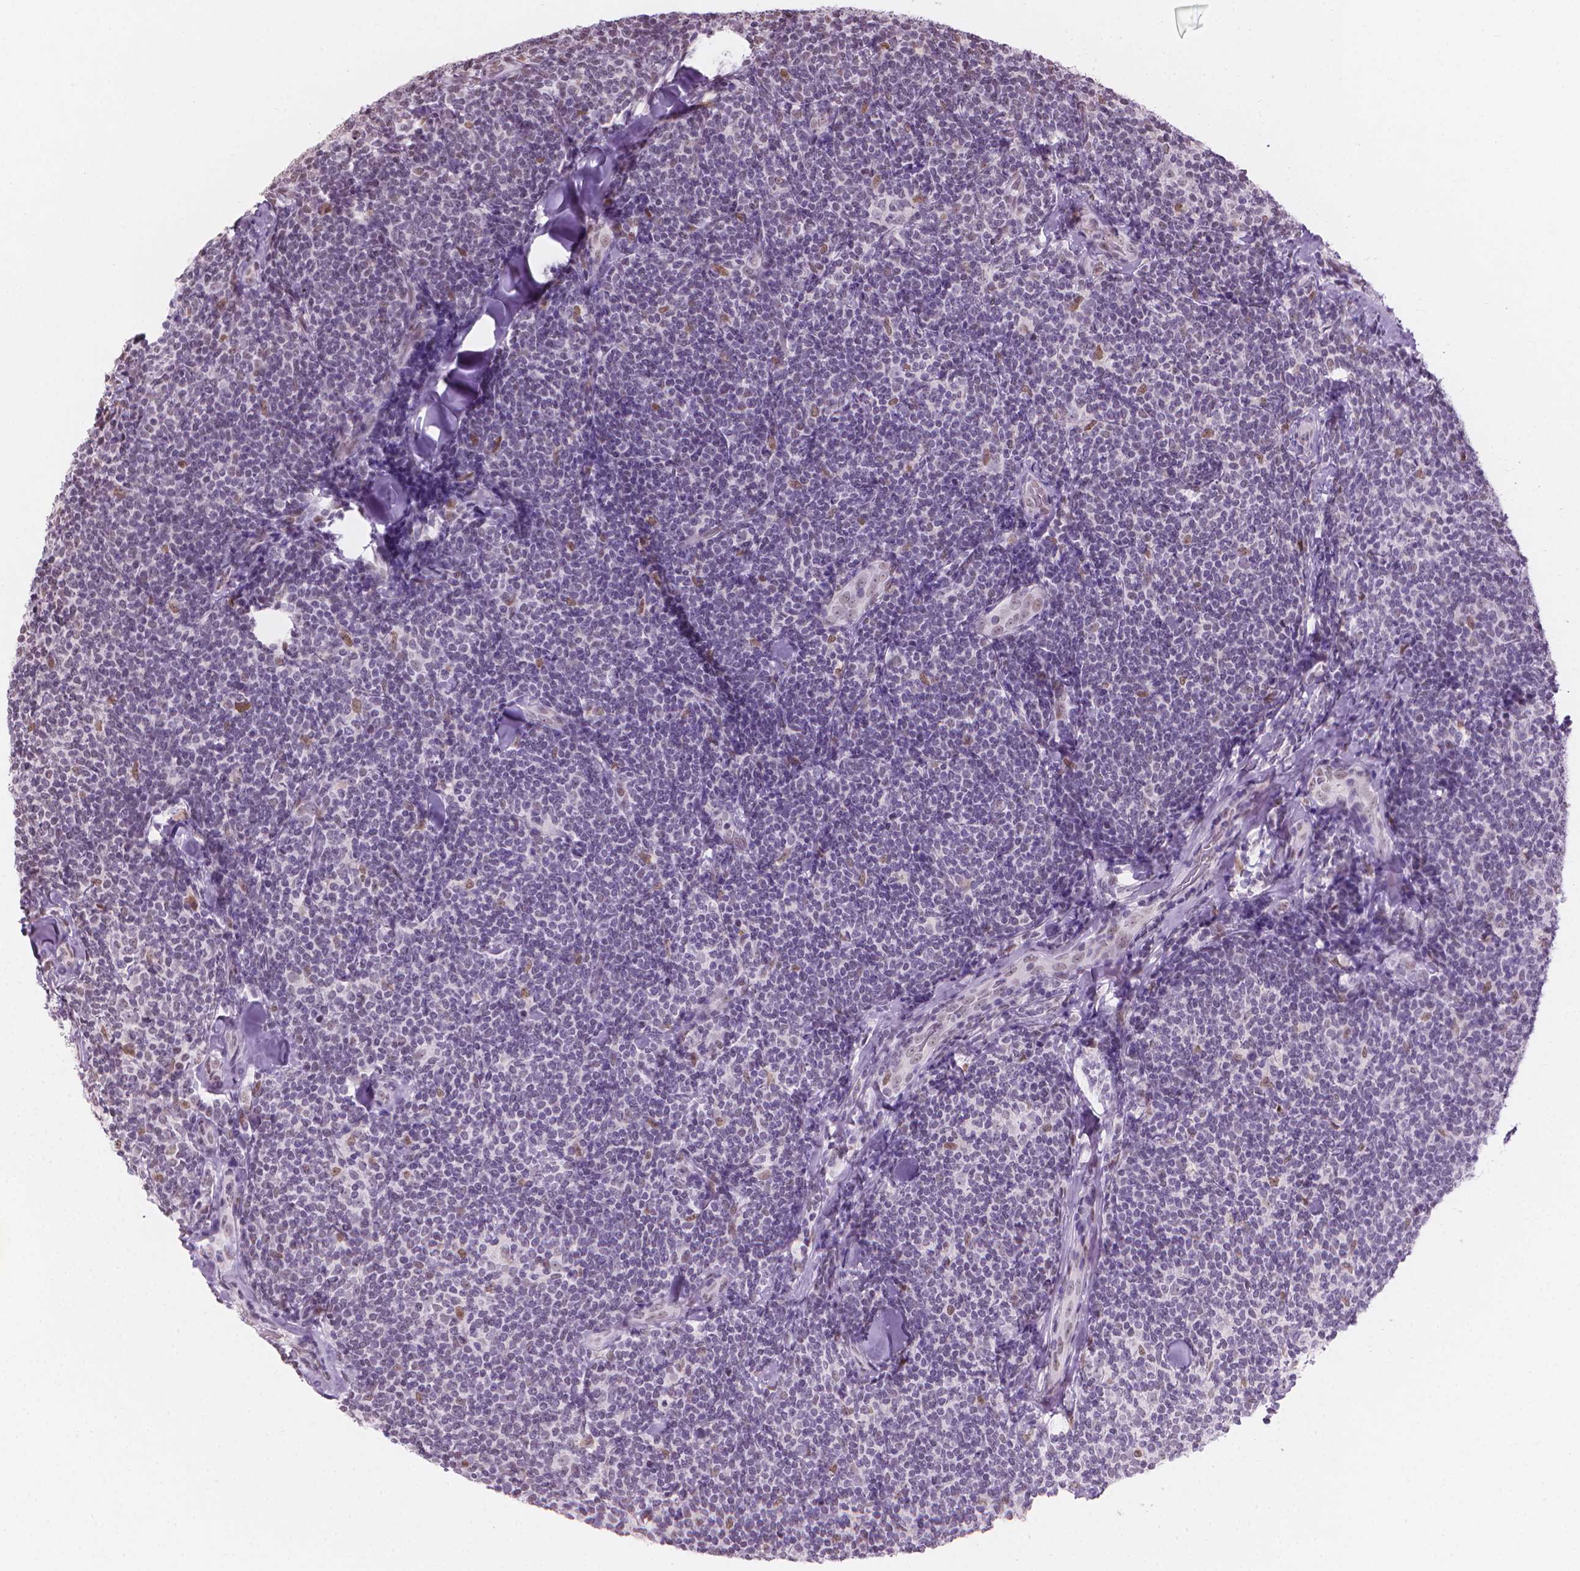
{"staining": {"intensity": "negative", "quantity": "none", "location": "none"}, "tissue": "lymphoma", "cell_type": "Tumor cells", "image_type": "cancer", "snomed": [{"axis": "morphology", "description": "Malignant lymphoma, non-Hodgkin's type, Low grade"}, {"axis": "topography", "description": "Lymph node"}], "caption": "The photomicrograph demonstrates no staining of tumor cells in lymphoma.", "gene": "PIAS2", "patient": {"sex": "female", "age": 56}}